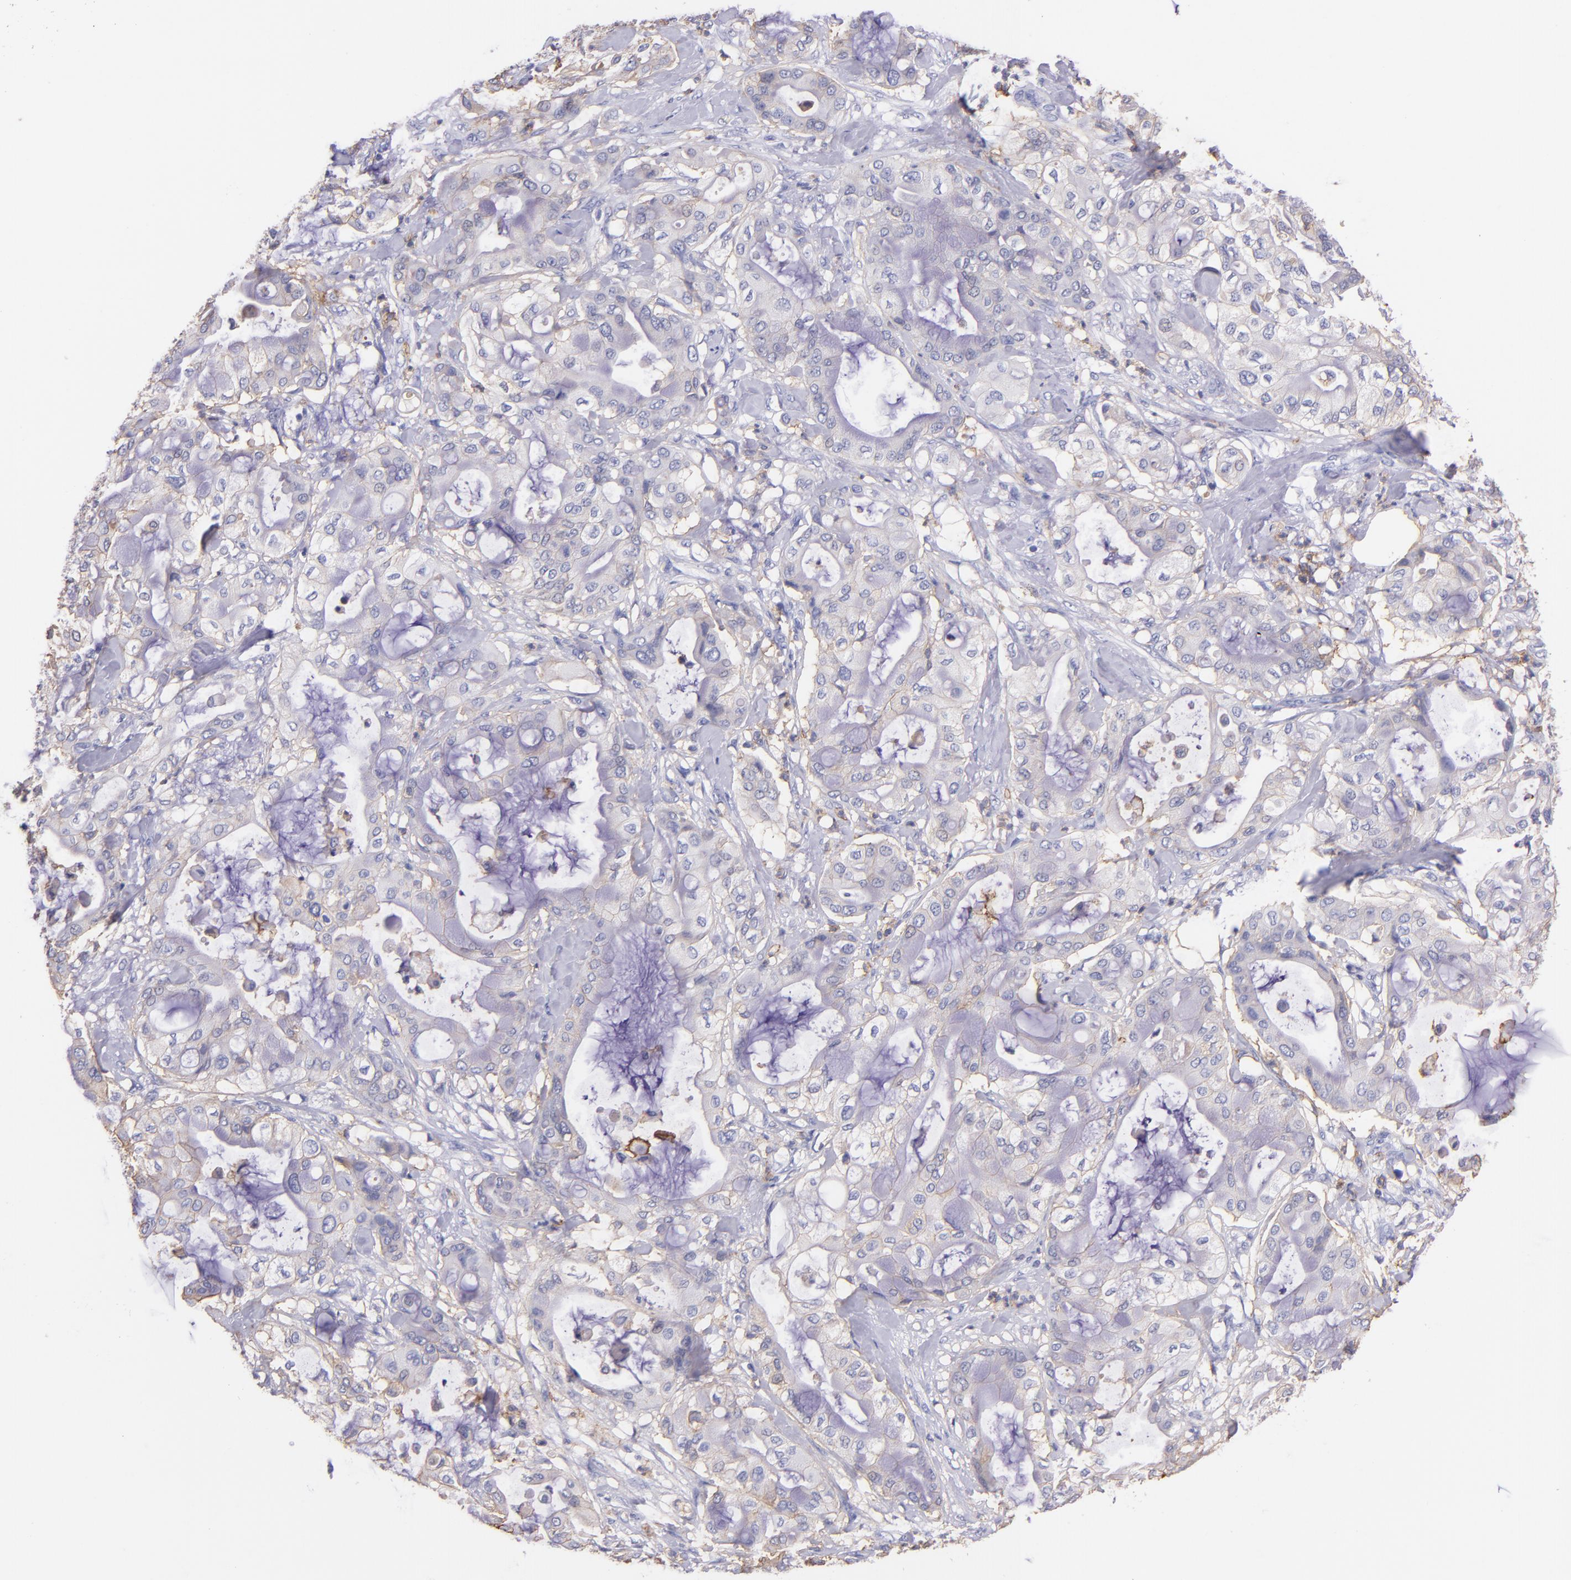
{"staining": {"intensity": "weak", "quantity": "<25%", "location": "cytoplasmic/membranous"}, "tissue": "pancreatic cancer", "cell_type": "Tumor cells", "image_type": "cancer", "snomed": [{"axis": "morphology", "description": "Adenocarcinoma, NOS"}, {"axis": "morphology", "description": "Adenocarcinoma, metastatic, NOS"}, {"axis": "topography", "description": "Lymph node"}, {"axis": "topography", "description": "Pancreas"}, {"axis": "topography", "description": "Duodenum"}], "caption": "High magnification brightfield microscopy of metastatic adenocarcinoma (pancreatic) stained with DAB (3,3'-diaminobenzidine) (brown) and counterstained with hematoxylin (blue): tumor cells show no significant staining.", "gene": "SPN", "patient": {"sex": "female", "age": 64}}